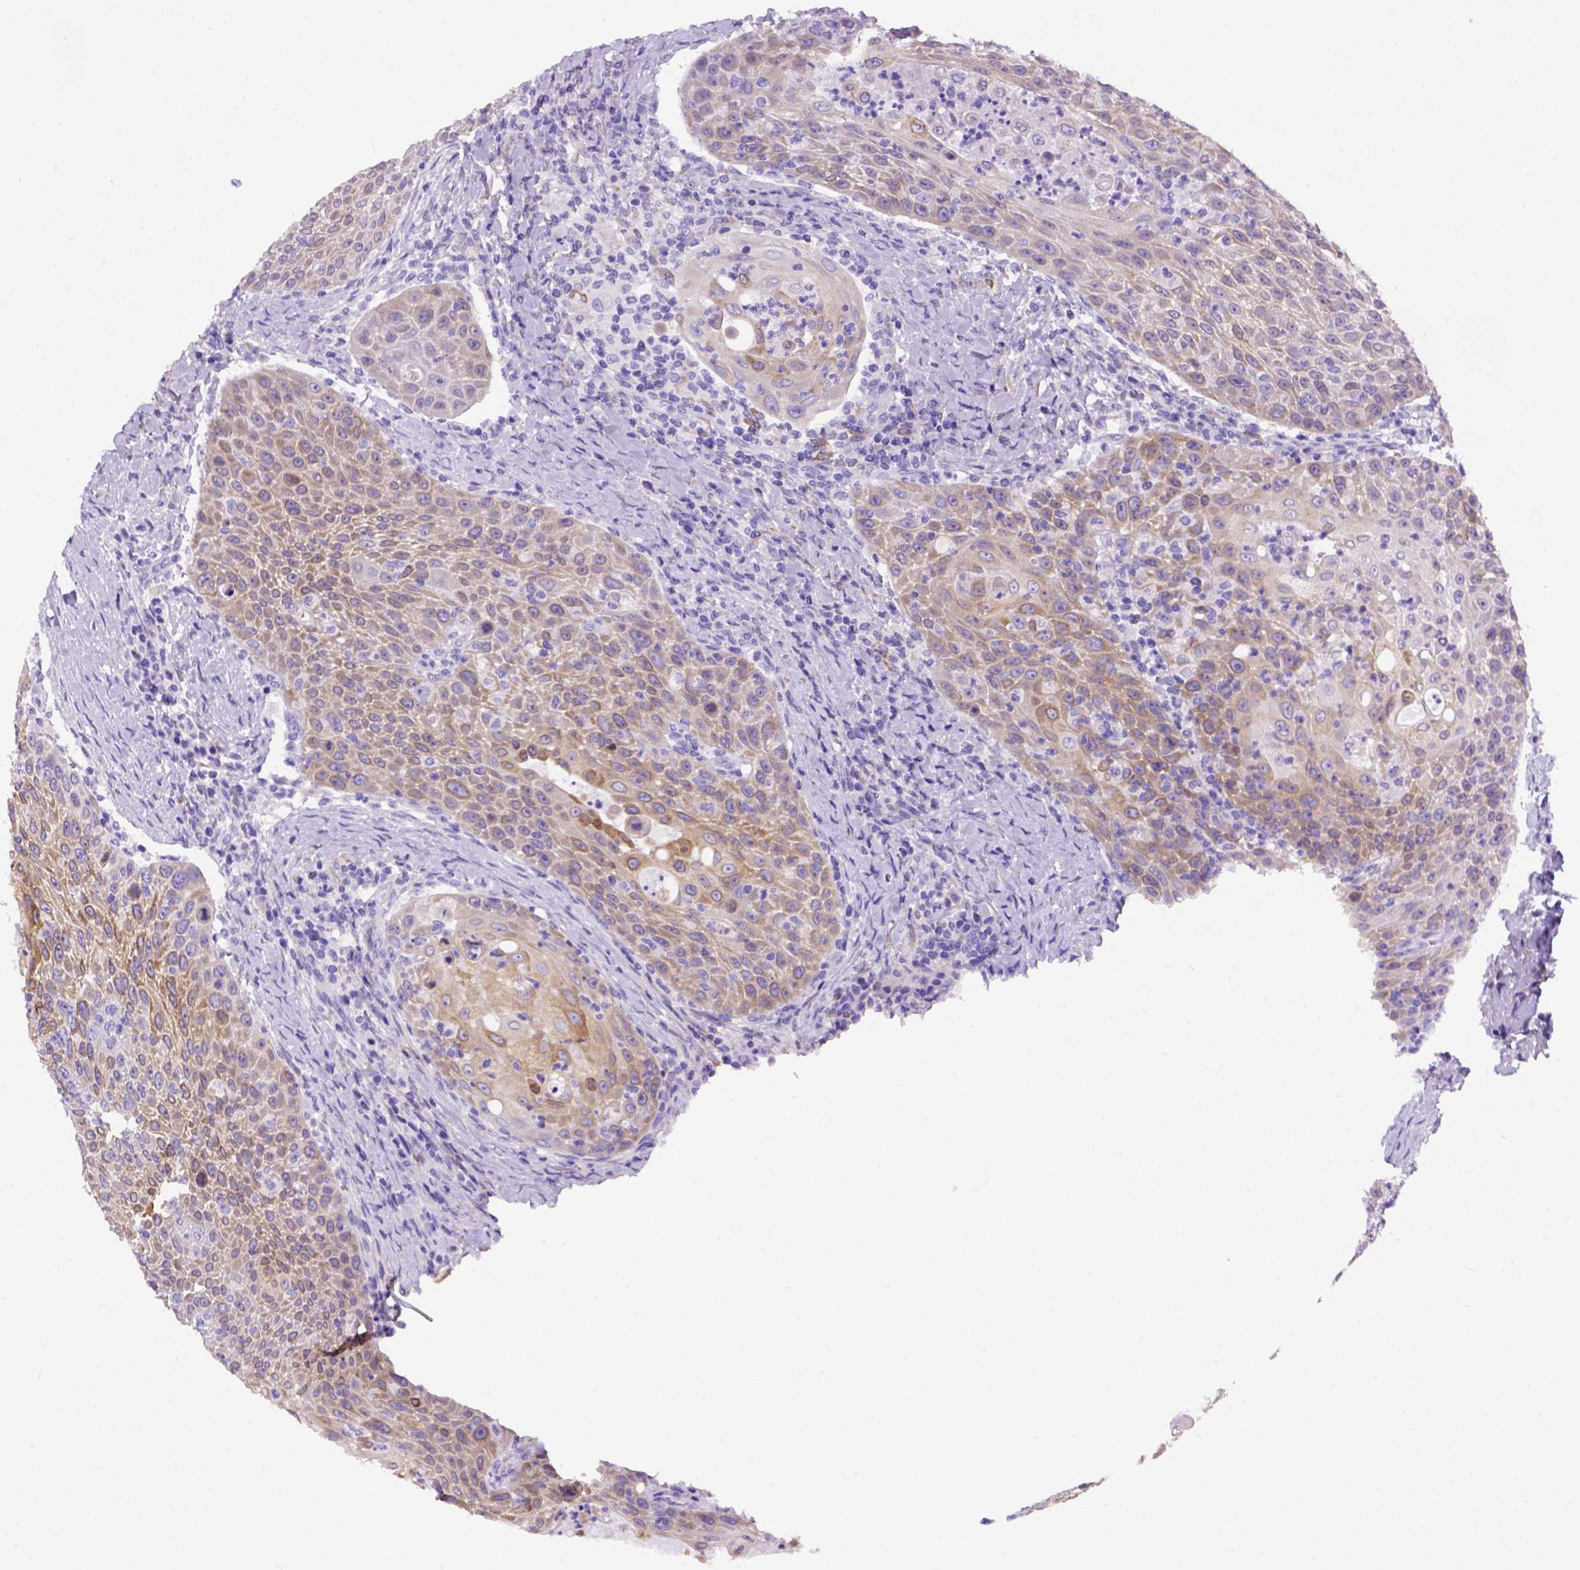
{"staining": {"intensity": "weak", "quantity": "25%-75%", "location": "cytoplasmic/membranous"}, "tissue": "head and neck cancer", "cell_type": "Tumor cells", "image_type": "cancer", "snomed": [{"axis": "morphology", "description": "Squamous cell carcinoma, NOS"}, {"axis": "topography", "description": "Head-Neck"}], "caption": "This photomicrograph demonstrates head and neck squamous cell carcinoma stained with immunohistochemistry to label a protein in brown. The cytoplasmic/membranous of tumor cells show weak positivity for the protein. Nuclei are counter-stained blue.", "gene": "PTGES", "patient": {"sex": "male", "age": 69}}